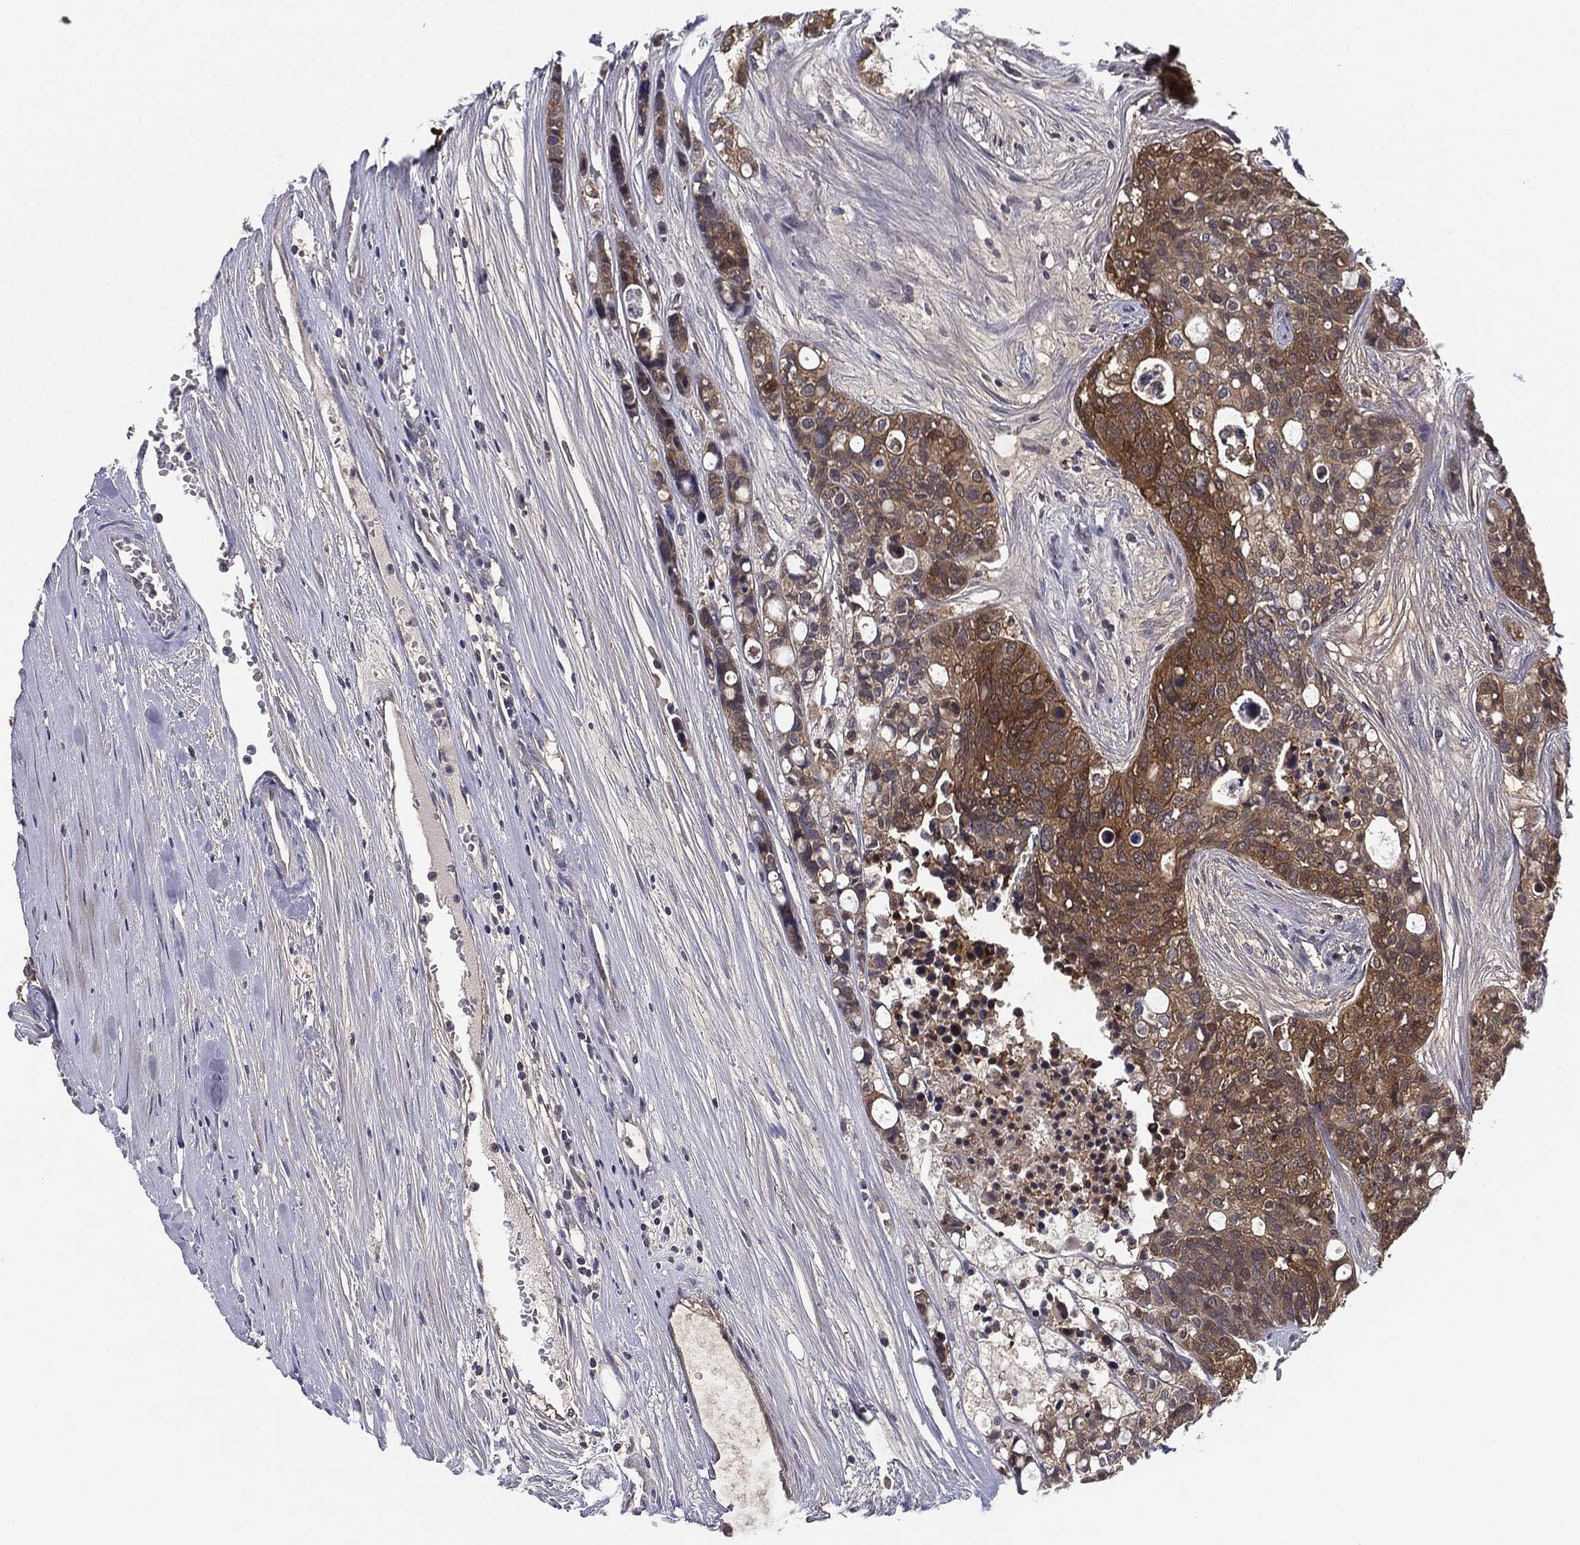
{"staining": {"intensity": "moderate", "quantity": "25%-75%", "location": "cytoplasmic/membranous"}, "tissue": "carcinoid", "cell_type": "Tumor cells", "image_type": "cancer", "snomed": [{"axis": "morphology", "description": "Carcinoid, malignant, NOS"}, {"axis": "topography", "description": "Colon"}], "caption": "This photomicrograph shows carcinoid (malignant) stained with immunohistochemistry (IHC) to label a protein in brown. The cytoplasmic/membranous of tumor cells show moderate positivity for the protein. Nuclei are counter-stained blue.", "gene": "KRT7", "patient": {"sex": "male", "age": 81}}